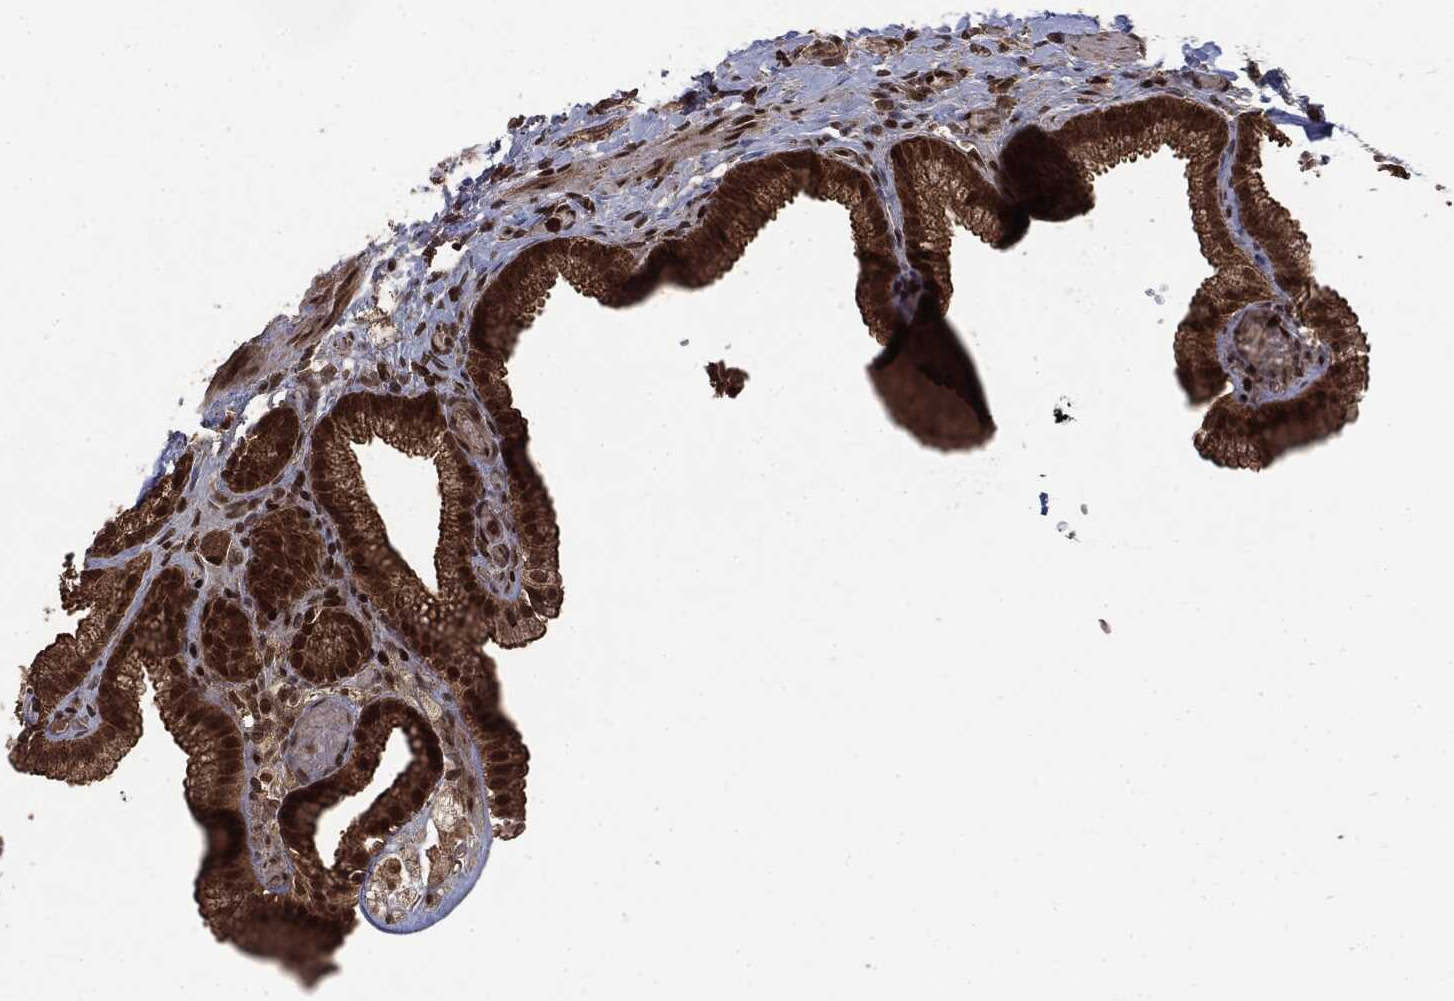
{"staining": {"intensity": "strong", "quantity": ">75%", "location": "cytoplasmic/membranous,nuclear"}, "tissue": "gallbladder", "cell_type": "Glandular cells", "image_type": "normal", "snomed": [{"axis": "morphology", "description": "Normal tissue, NOS"}, {"axis": "topography", "description": "Gallbladder"}, {"axis": "topography", "description": "Peripheral nerve tissue"}], "caption": "Protein positivity by immunohistochemistry reveals strong cytoplasmic/membranous,nuclear positivity in about >75% of glandular cells in unremarkable gallbladder. The staining is performed using DAB (3,3'-diaminobenzidine) brown chromogen to label protein expression. The nuclei are counter-stained blue using hematoxylin.", "gene": "CTDP1", "patient": {"sex": "female", "age": 45}}